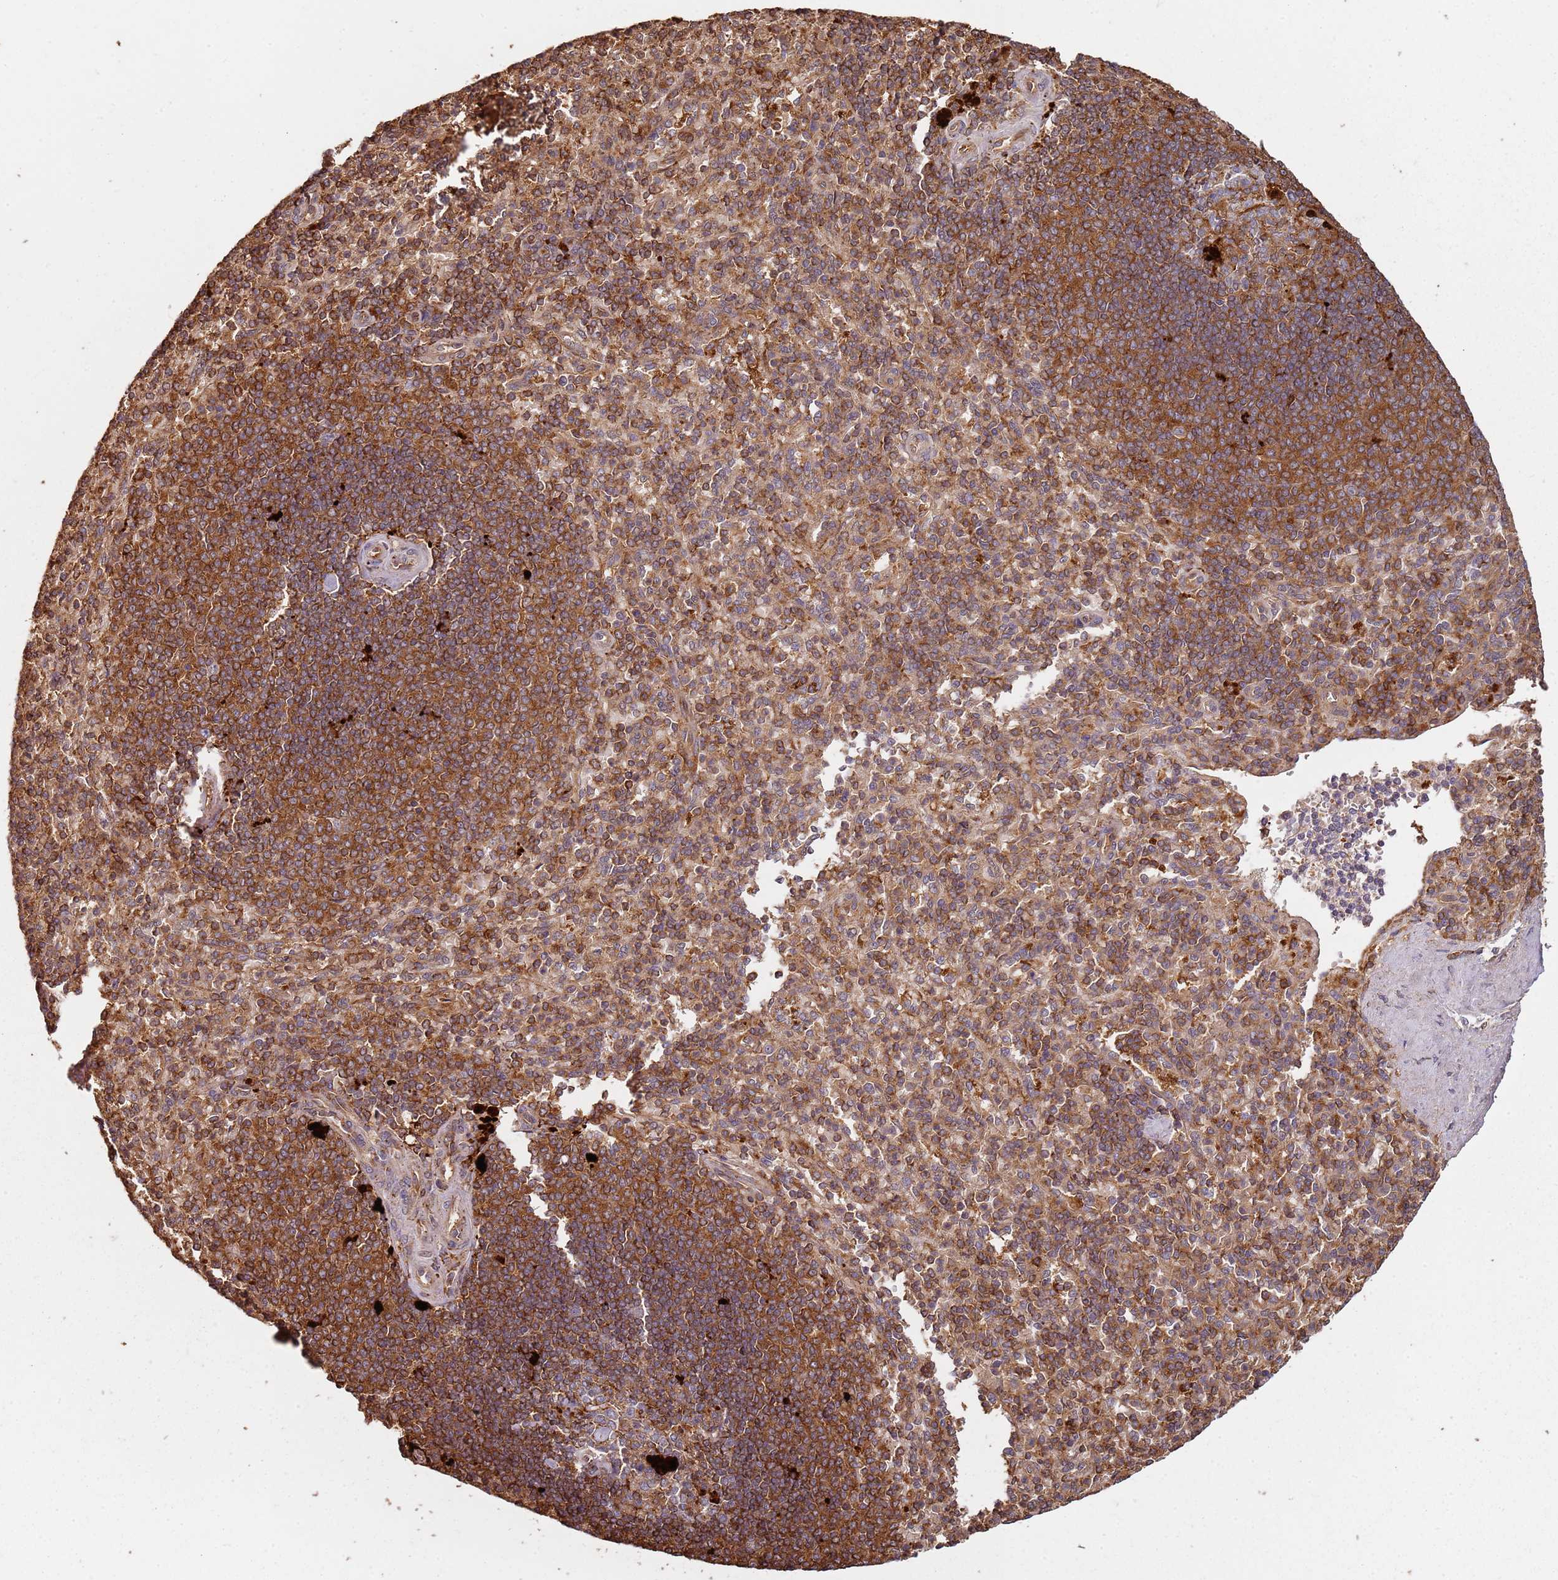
{"staining": {"intensity": "moderate", "quantity": ">75%", "location": "cytoplasmic/membranous"}, "tissue": "spleen", "cell_type": "Cells in red pulp", "image_type": "normal", "snomed": [{"axis": "morphology", "description": "Normal tissue, NOS"}, {"axis": "topography", "description": "Spleen"}], "caption": "Immunohistochemical staining of normal spleen displays moderate cytoplasmic/membranous protein expression in about >75% of cells in red pulp.", "gene": "SCGB2B2", "patient": {"sex": "male", "age": 82}}